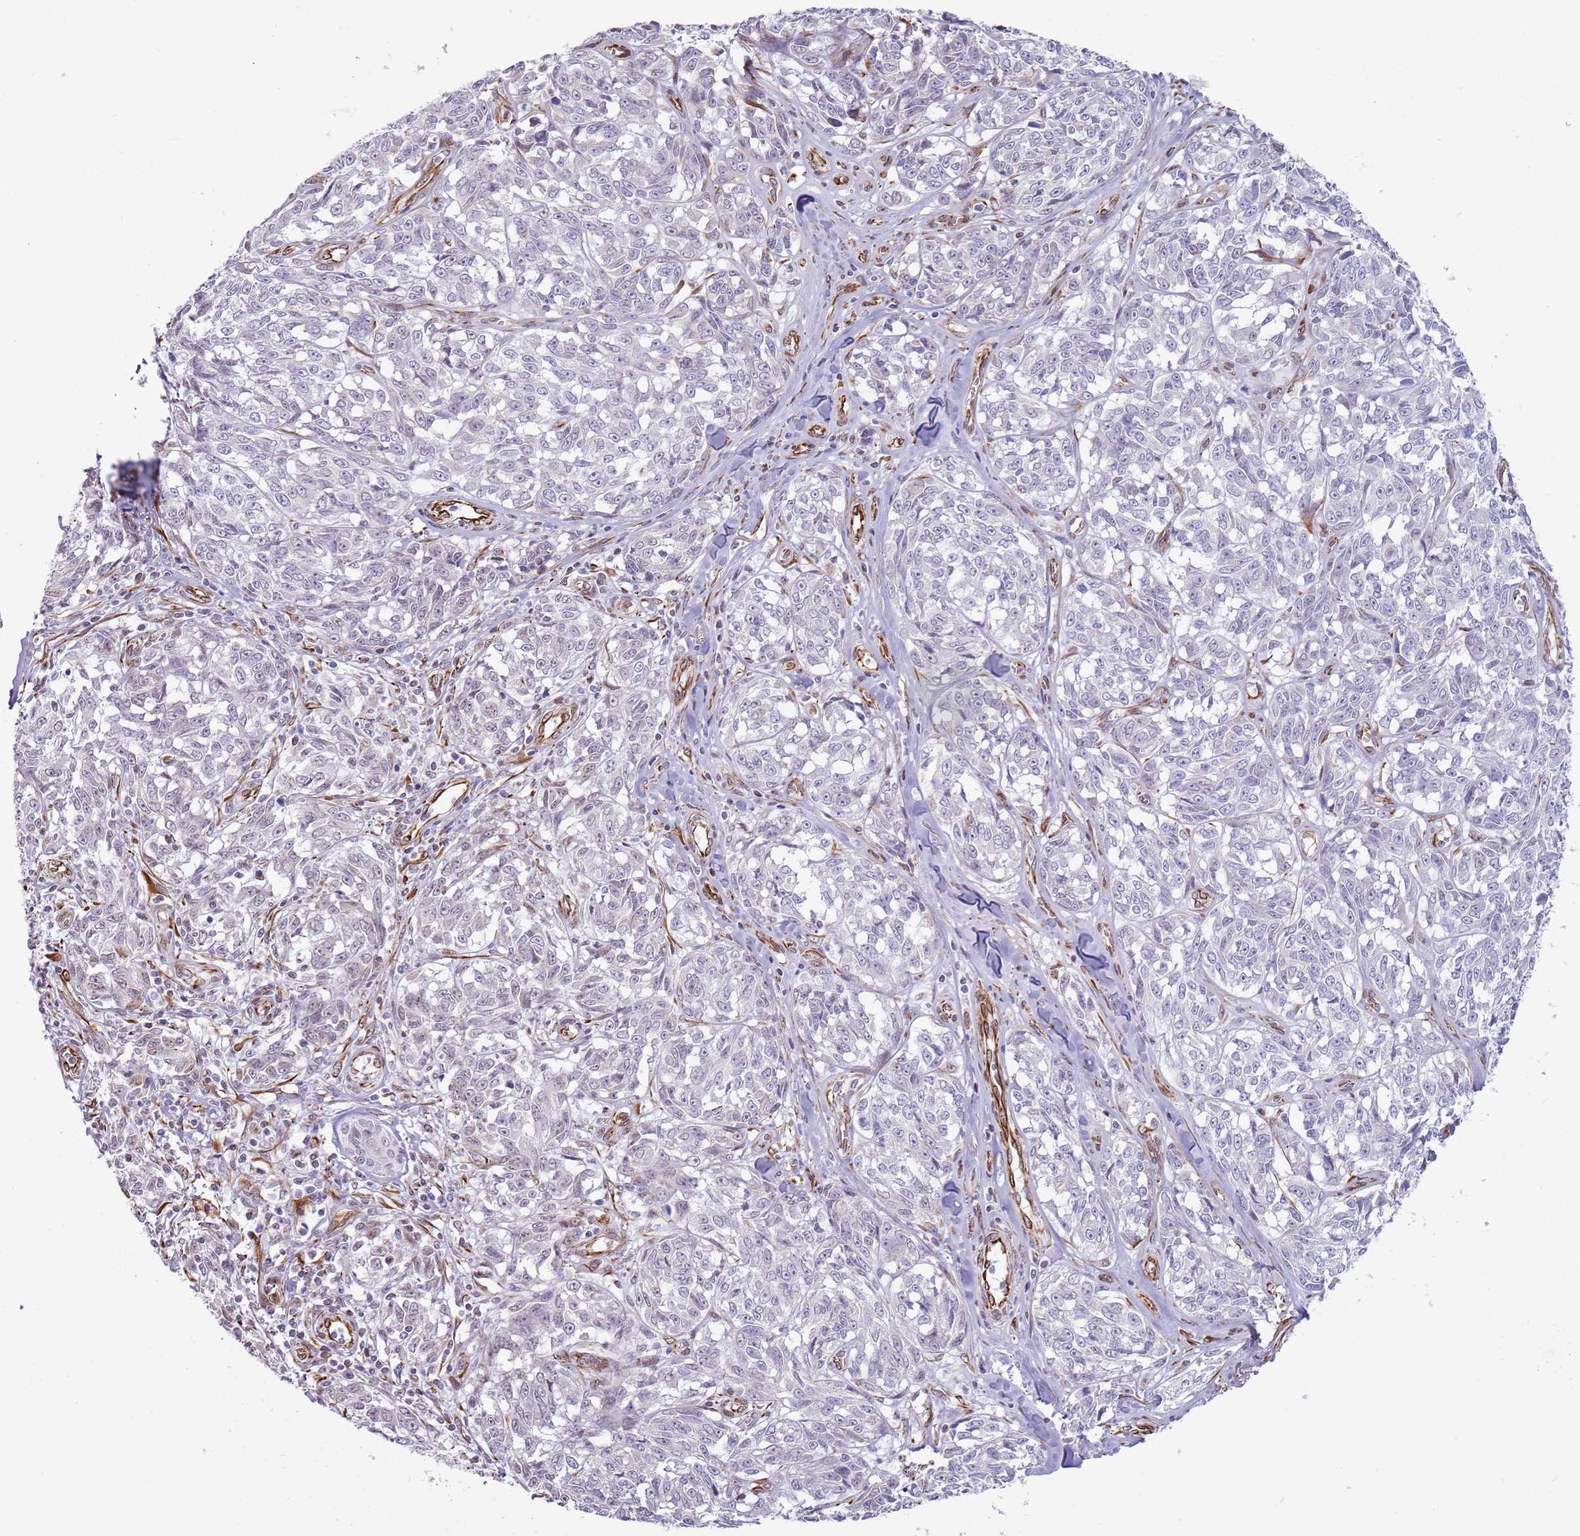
{"staining": {"intensity": "negative", "quantity": "none", "location": "none"}, "tissue": "melanoma", "cell_type": "Tumor cells", "image_type": "cancer", "snomed": [{"axis": "morphology", "description": "Normal tissue, NOS"}, {"axis": "morphology", "description": "Malignant melanoma, NOS"}, {"axis": "topography", "description": "Skin"}], "caption": "DAB immunohistochemical staining of malignant melanoma exhibits no significant staining in tumor cells.", "gene": "NBPF3", "patient": {"sex": "female", "age": 64}}